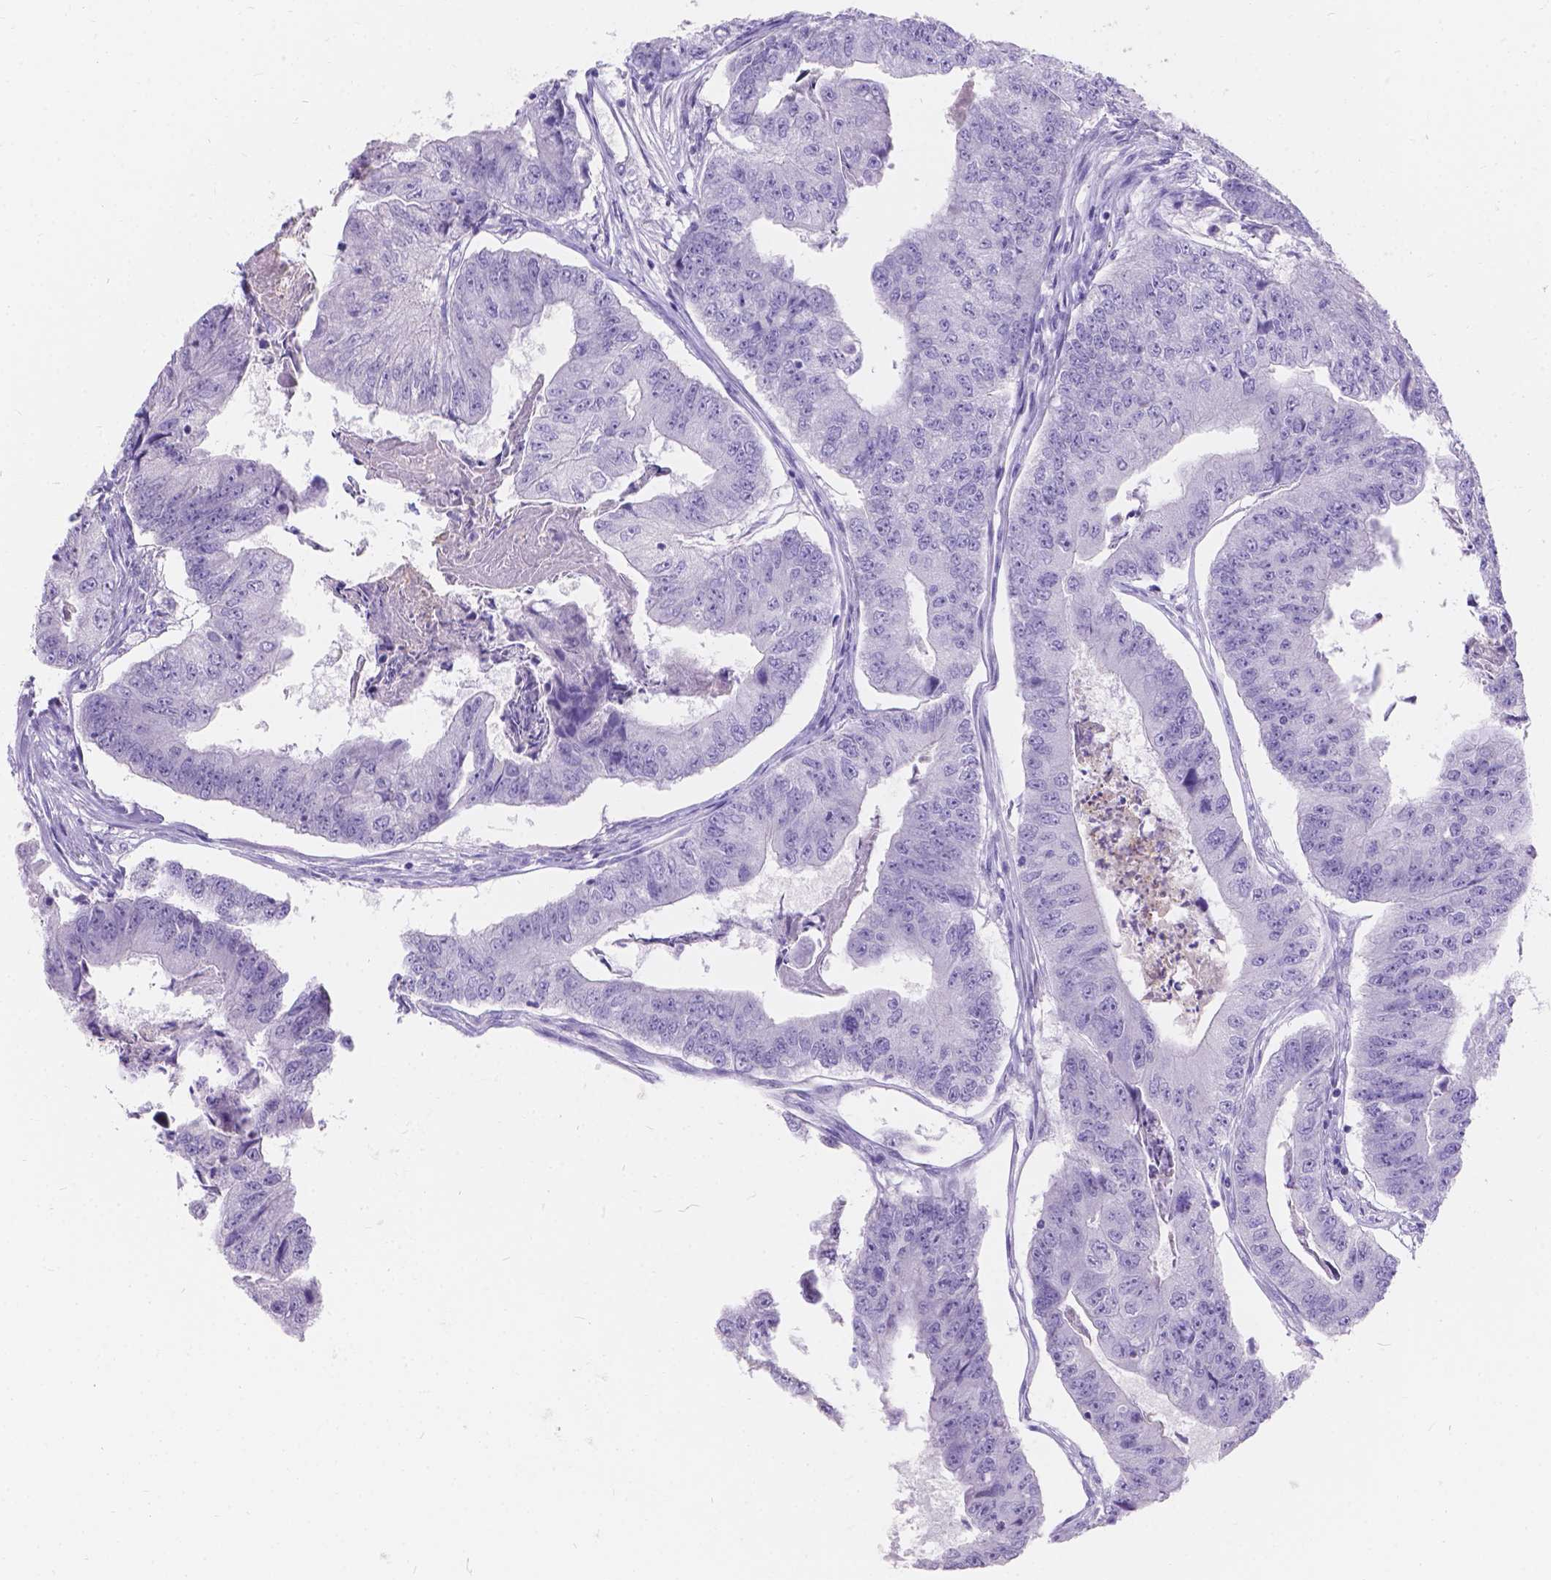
{"staining": {"intensity": "negative", "quantity": "none", "location": "none"}, "tissue": "colorectal cancer", "cell_type": "Tumor cells", "image_type": "cancer", "snomed": [{"axis": "morphology", "description": "Adenocarcinoma, NOS"}, {"axis": "topography", "description": "Colon"}], "caption": "This is a histopathology image of IHC staining of adenocarcinoma (colorectal), which shows no staining in tumor cells.", "gene": "GNRHR", "patient": {"sex": "female", "age": 67}}